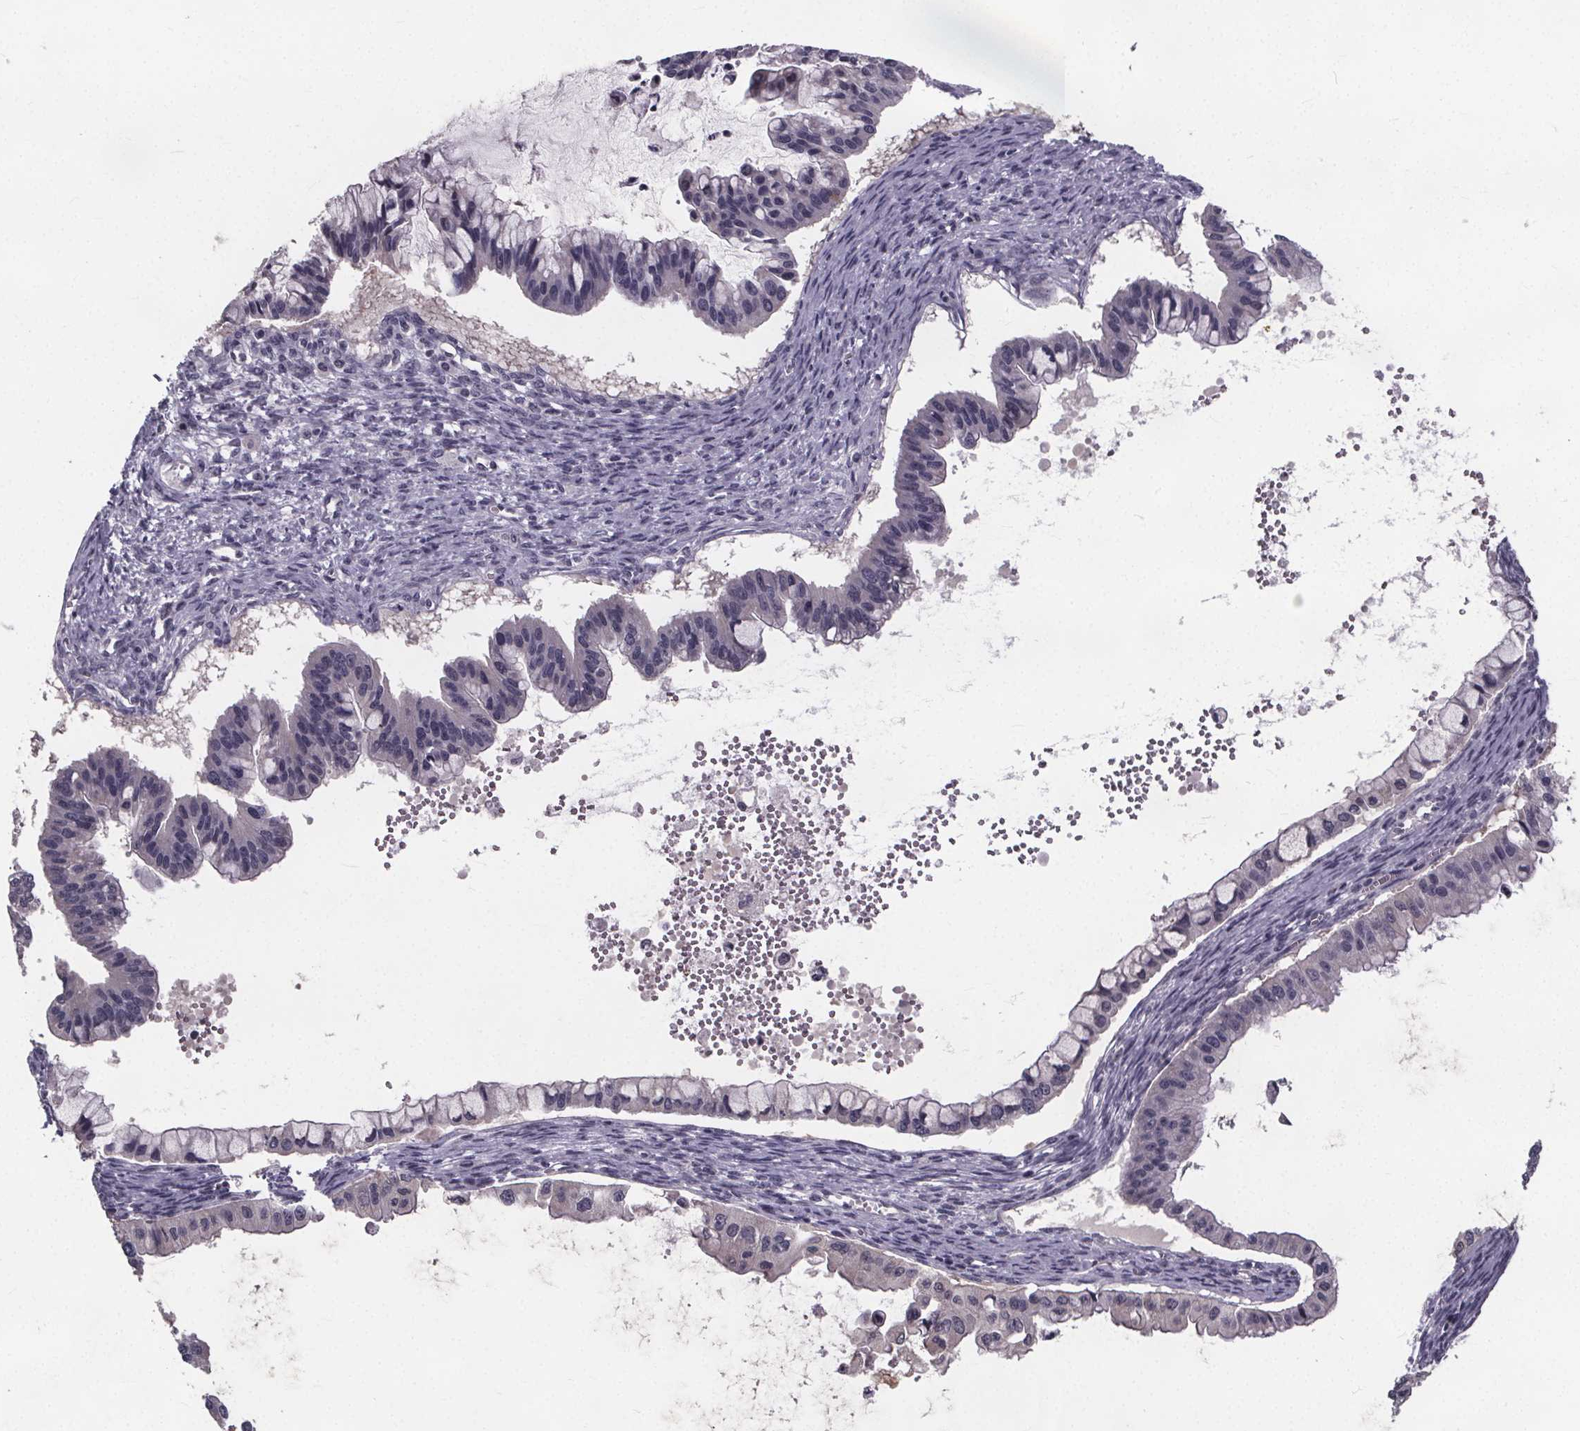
{"staining": {"intensity": "negative", "quantity": "none", "location": "none"}, "tissue": "ovarian cancer", "cell_type": "Tumor cells", "image_type": "cancer", "snomed": [{"axis": "morphology", "description": "Cystadenocarcinoma, mucinous, NOS"}, {"axis": "topography", "description": "Ovary"}], "caption": "Immunohistochemistry (IHC) photomicrograph of neoplastic tissue: ovarian mucinous cystadenocarcinoma stained with DAB exhibits no significant protein positivity in tumor cells.", "gene": "FAM181B", "patient": {"sex": "female", "age": 72}}